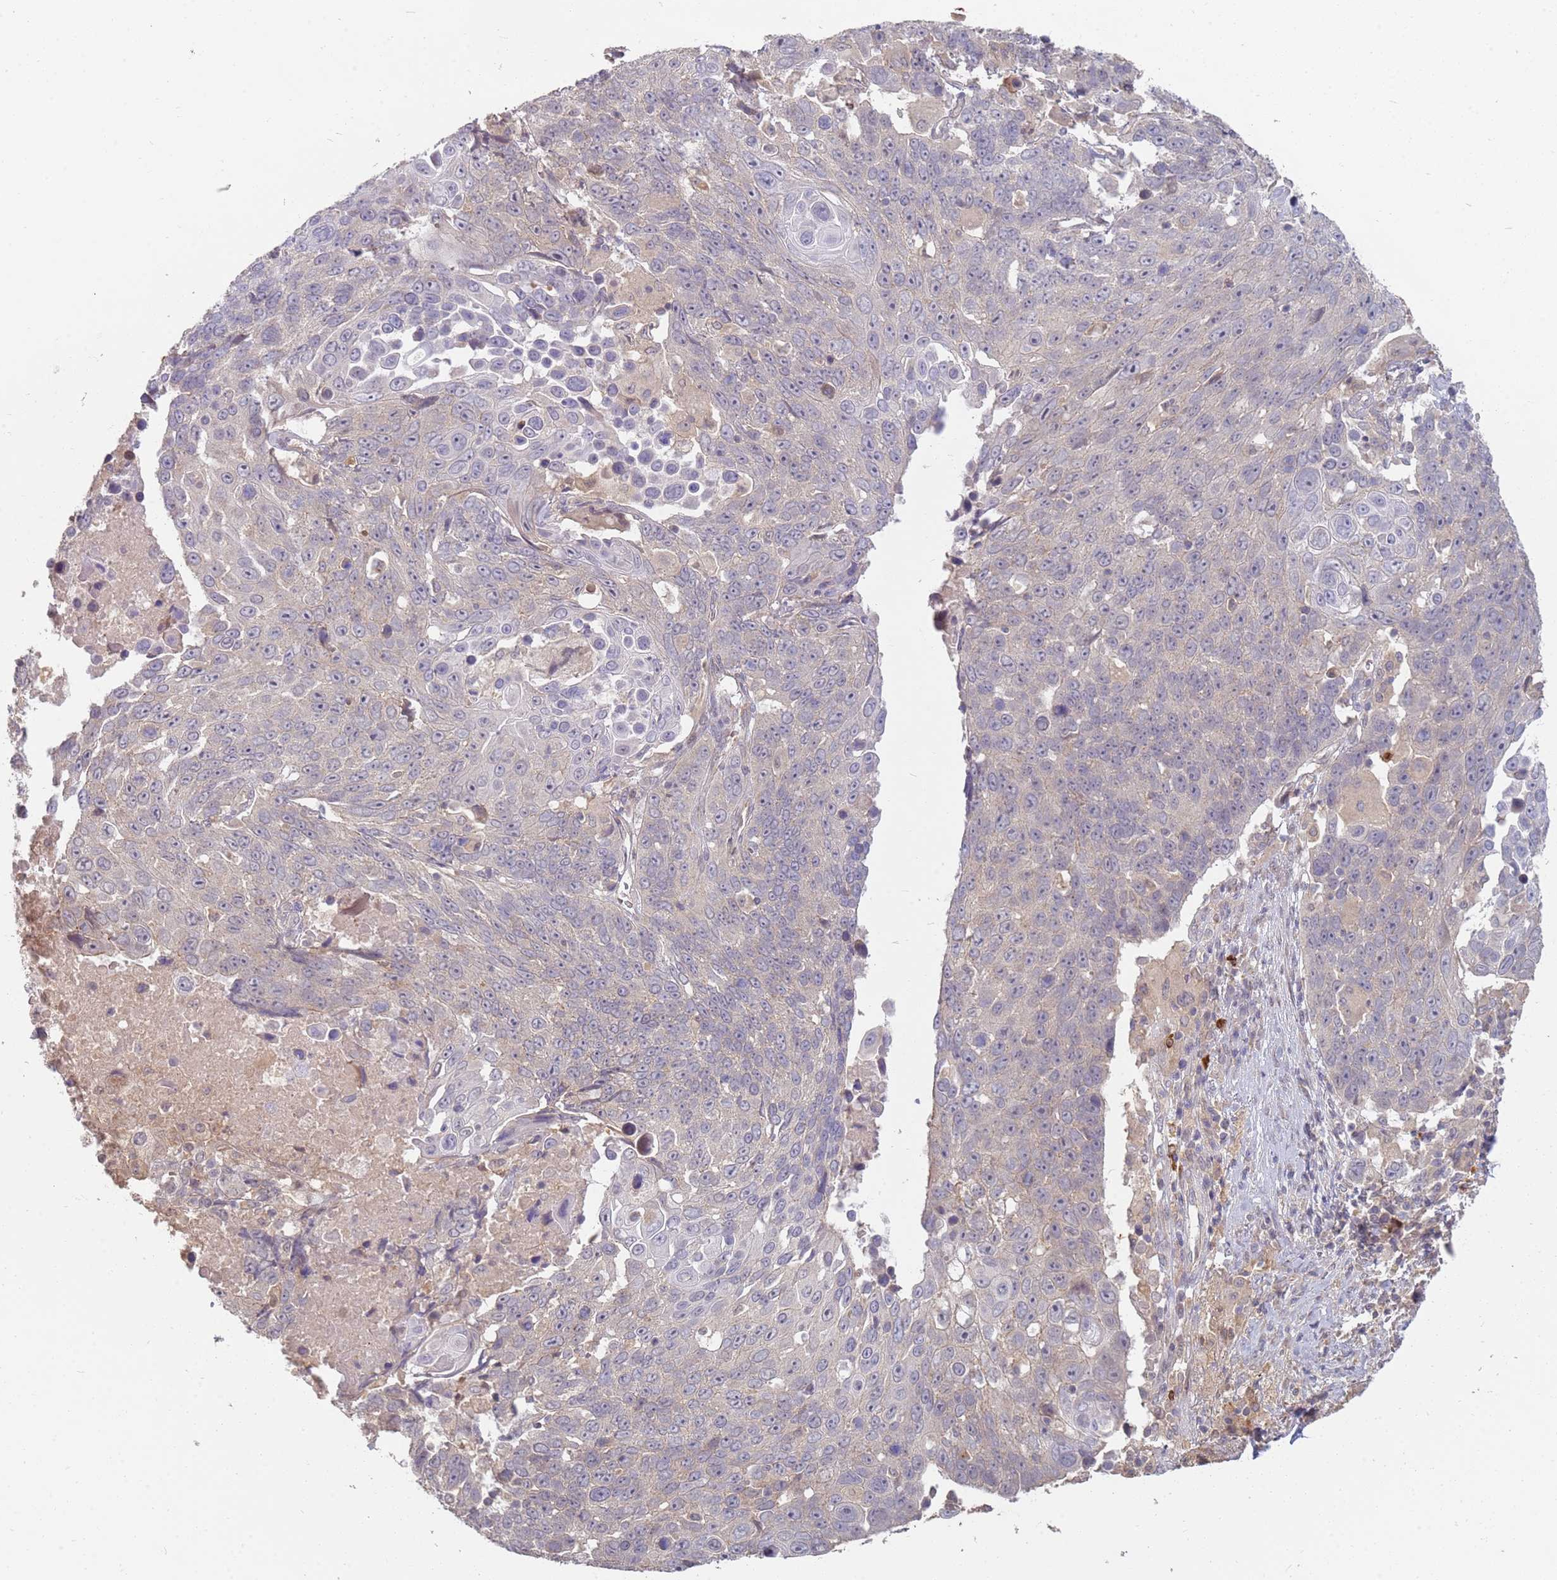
{"staining": {"intensity": "weak", "quantity": "25%-75%", "location": "cytoplasmic/membranous"}, "tissue": "lung cancer", "cell_type": "Tumor cells", "image_type": "cancer", "snomed": [{"axis": "morphology", "description": "Squamous cell carcinoma, NOS"}, {"axis": "topography", "description": "Lung"}], "caption": "Immunohistochemistry (IHC) image of lung cancer stained for a protein (brown), which displays low levels of weak cytoplasmic/membranous staining in approximately 25%-75% of tumor cells.", "gene": "MPEG1", "patient": {"sex": "male", "age": 66}}